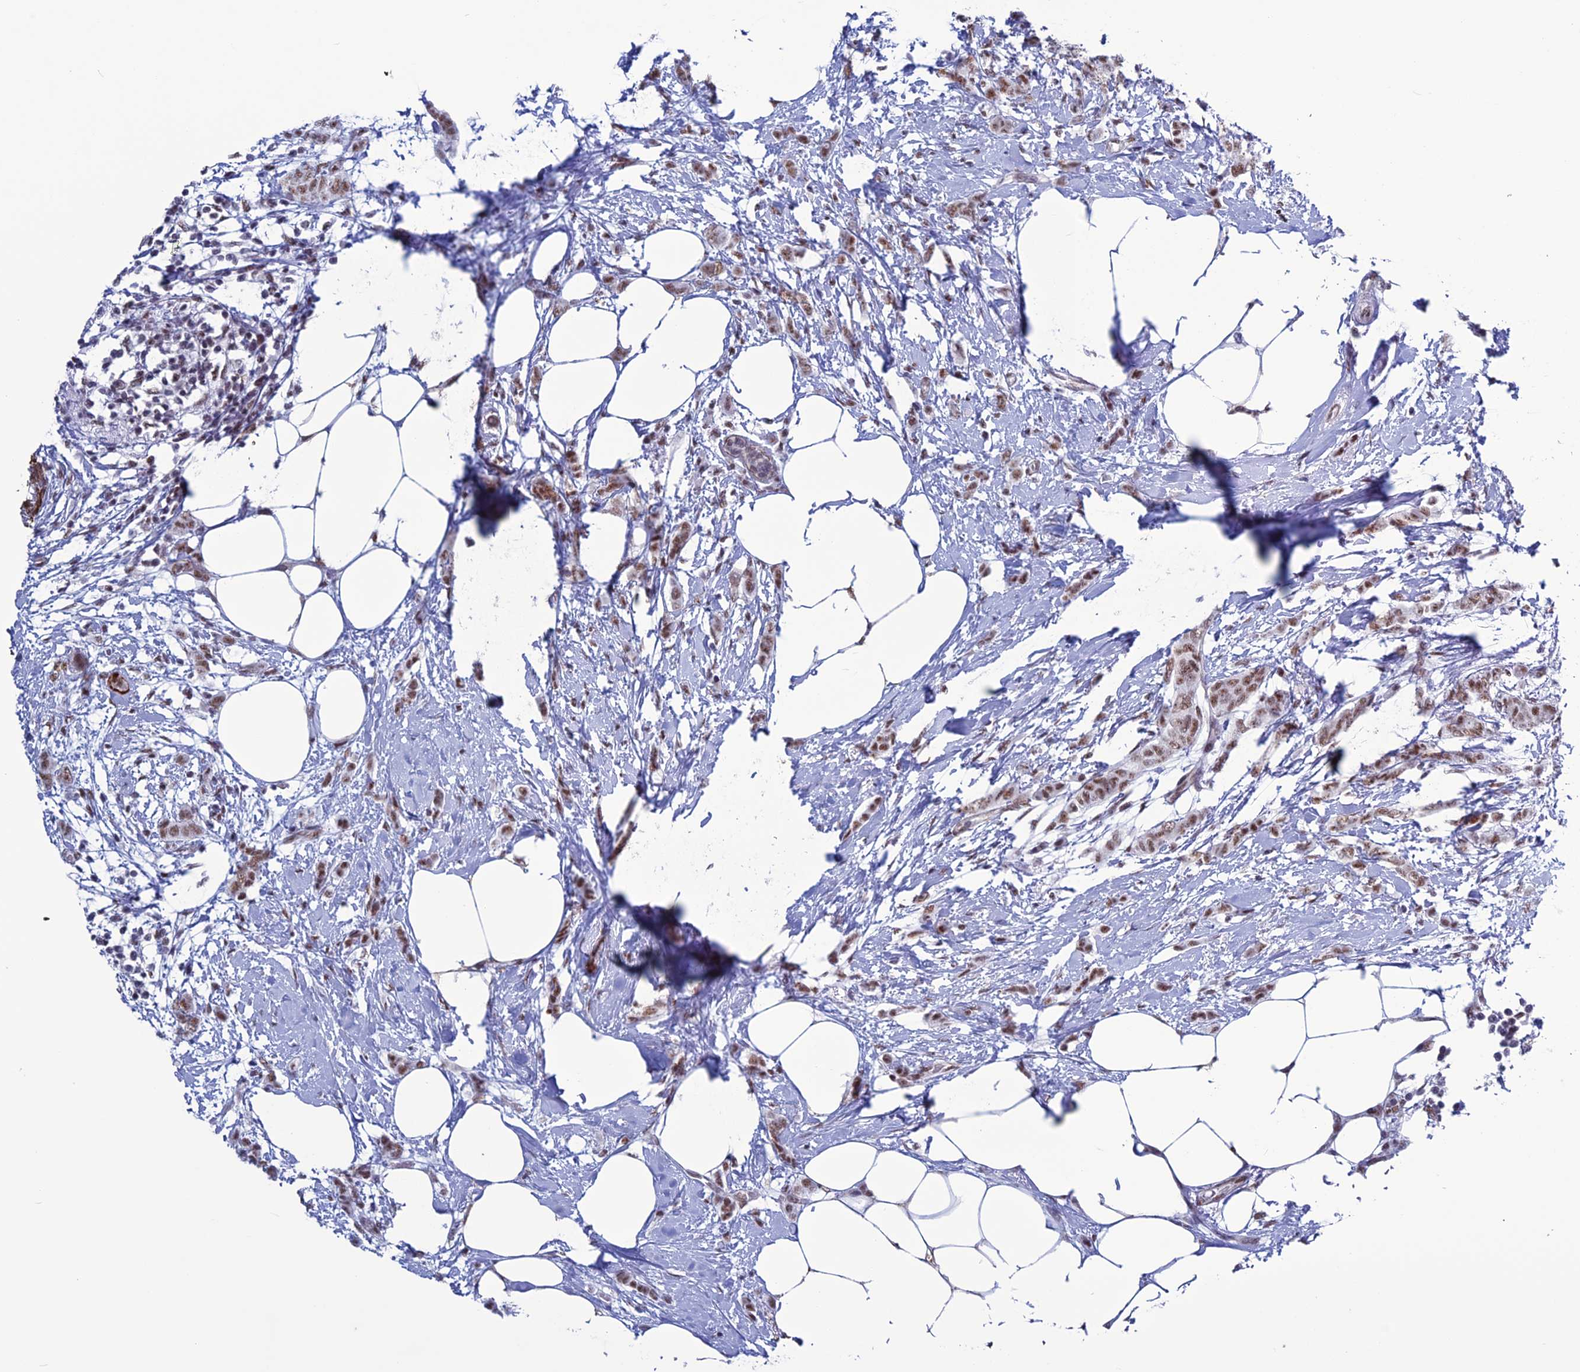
{"staining": {"intensity": "moderate", "quantity": ">75%", "location": "nuclear"}, "tissue": "breast cancer", "cell_type": "Tumor cells", "image_type": "cancer", "snomed": [{"axis": "morphology", "description": "Duct carcinoma"}, {"axis": "topography", "description": "Breast"}], "caption": "This is an image of immunohistochemistry (IHC) staining of invasive ductal carcinoma (breast), which shows moderate staining in the nuclear of tumor cells.", "gene": "U2AF1", "patient": {"sex": "female", "age": 72}}